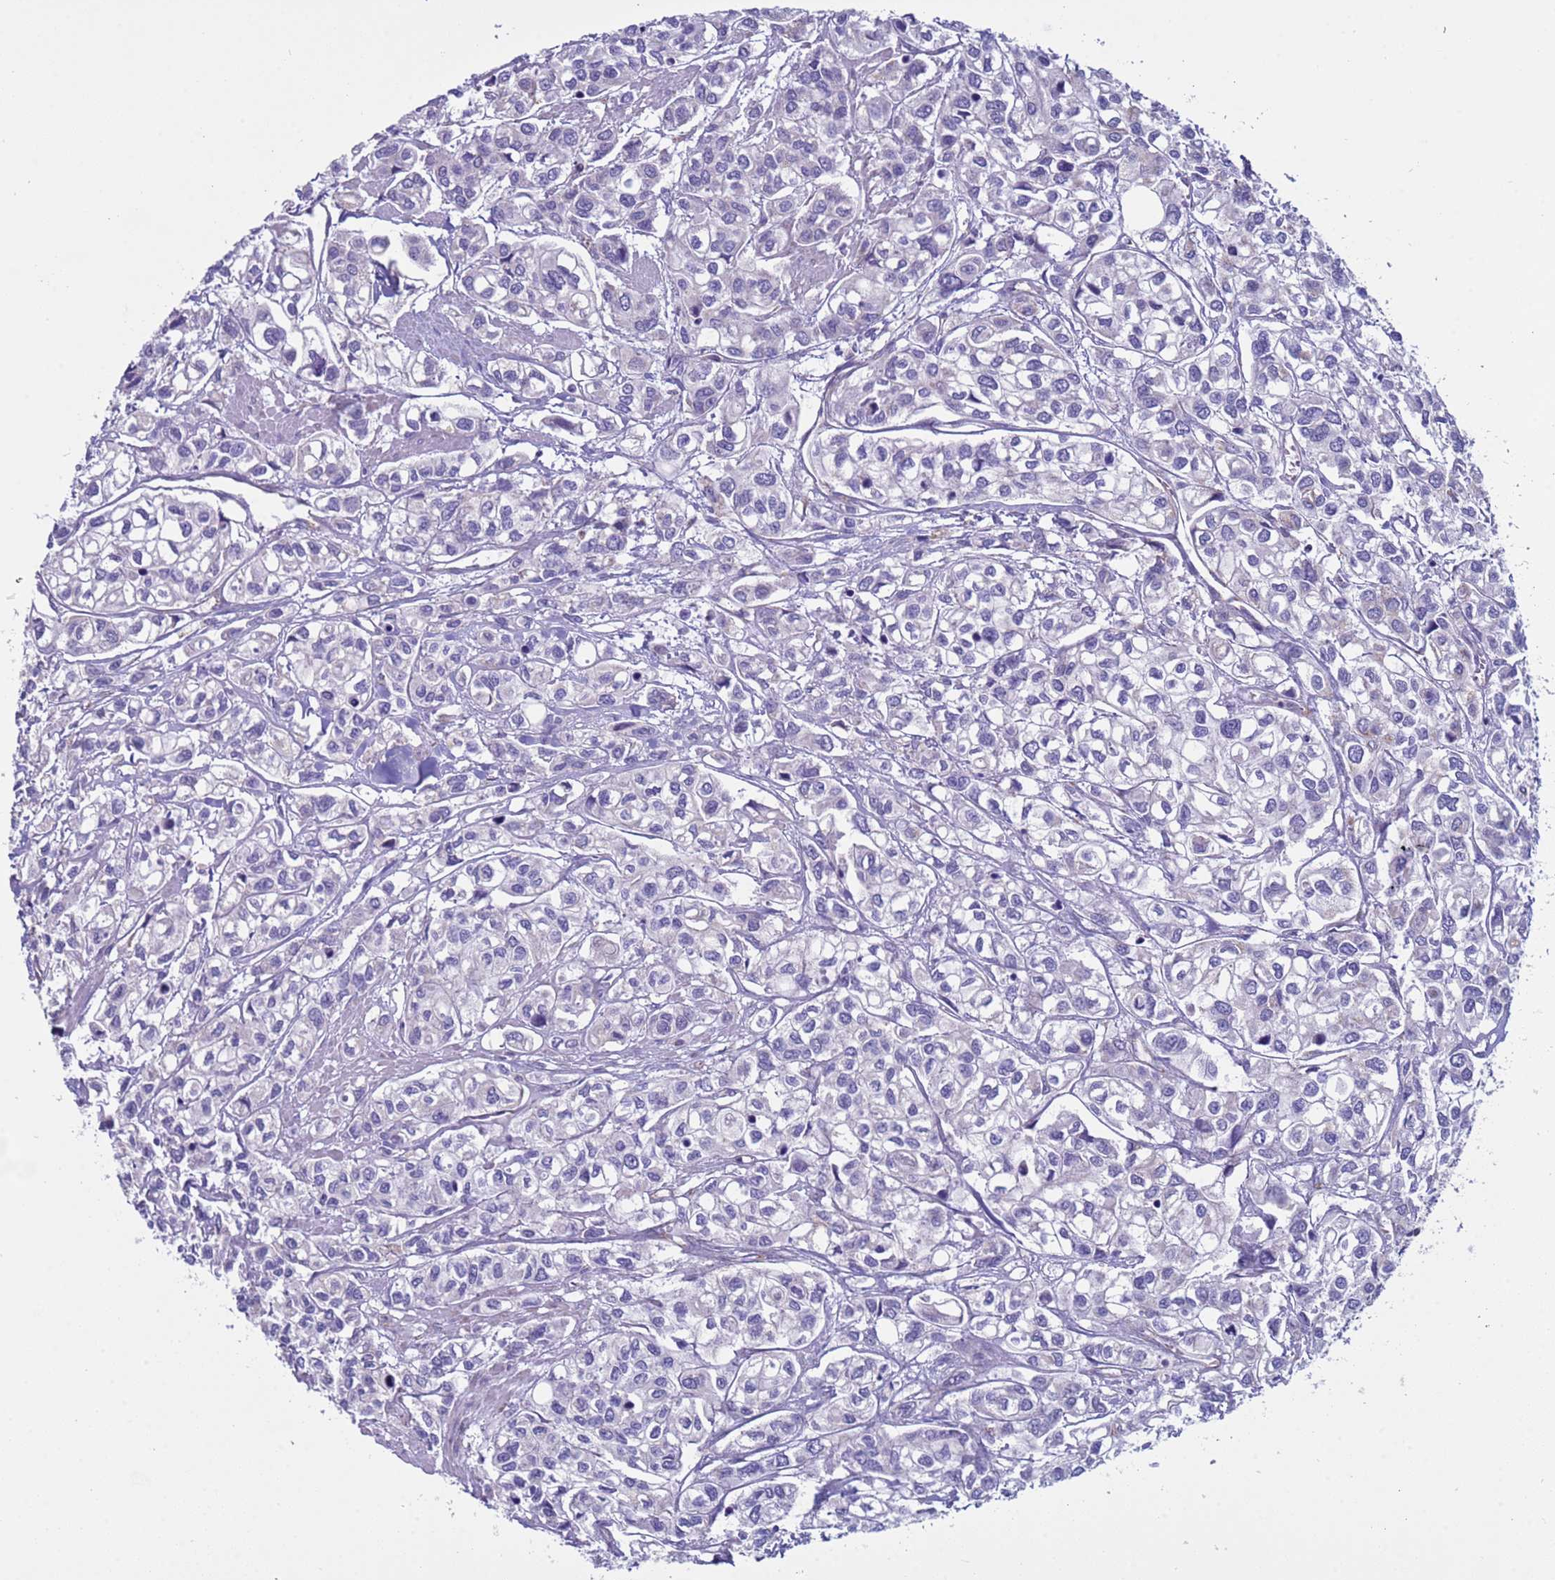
{"staining": {"intensity": "negative", "quantity": "none", "location": "none"}, "tissue": "urothelial cancer", "cell_type": "Tumor cells", "image_type": "cancer", "snomed": [{"axis": "morphology", "description": "Urothelial carcinoma, High grade"}, {"axis": "topography", "description": "Urinary bladder"}], "caption": "The micrograph exhibits no staining of tumor cells in high-grade urothelial carcinoma. (Brightfield microscopy of DAB IHC at high magnification).", "gene": "NCALD", "patient": {"sex": "male", "age": 67}}